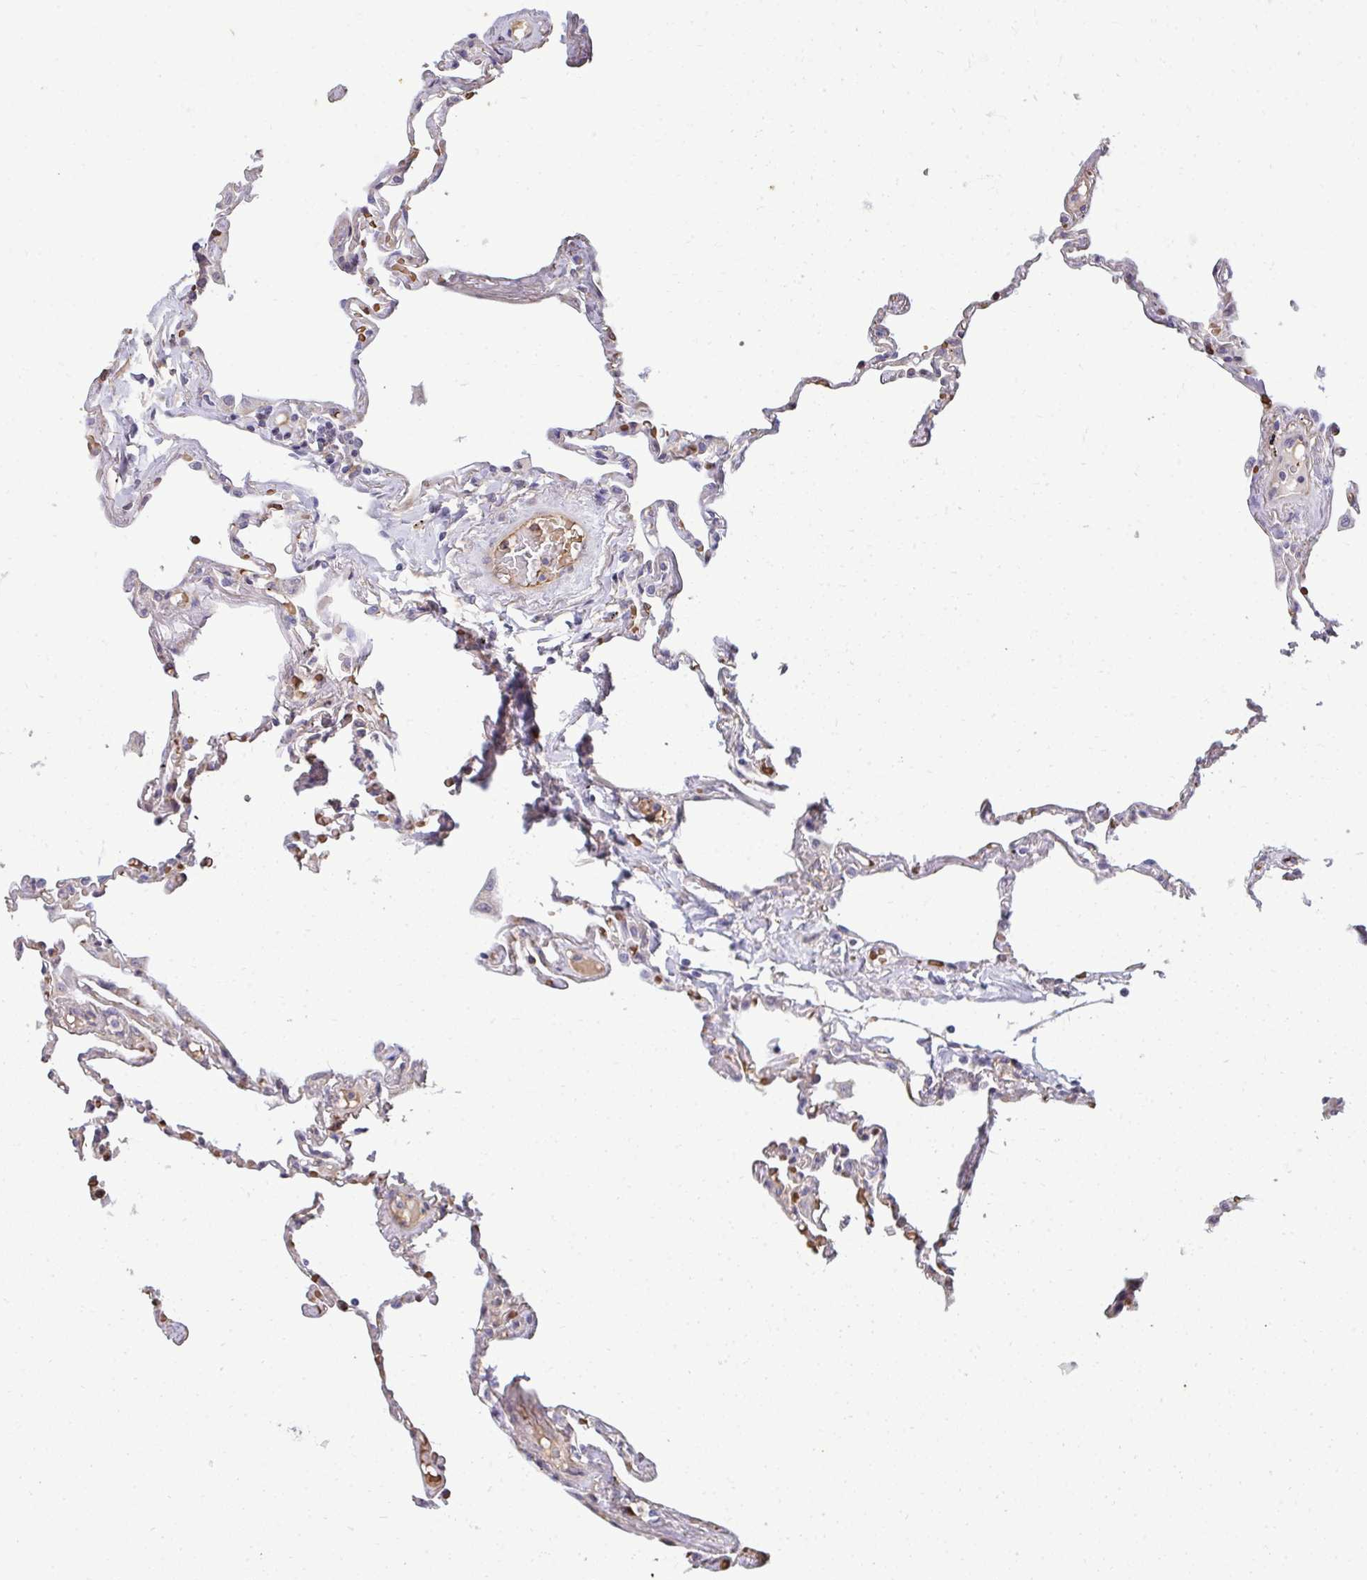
{"staining": {"intensity": "negative", "quantity": "none", "location": "none"}, "tissue": "lung", "cell_type": "Alveolar cells", "image_type": "normal", "snomed": [{"axis": "morphology", "description": "Normal tissue, NOS"}, {"axis": "topography", "description": "Lung"}], "caption": "Immunohistochemistry (IHC) of benign lung demonstrates no positivity in alveolar cells.", "gene": "FIBCD1", "patient": {"sex": "female", "age": 67}}